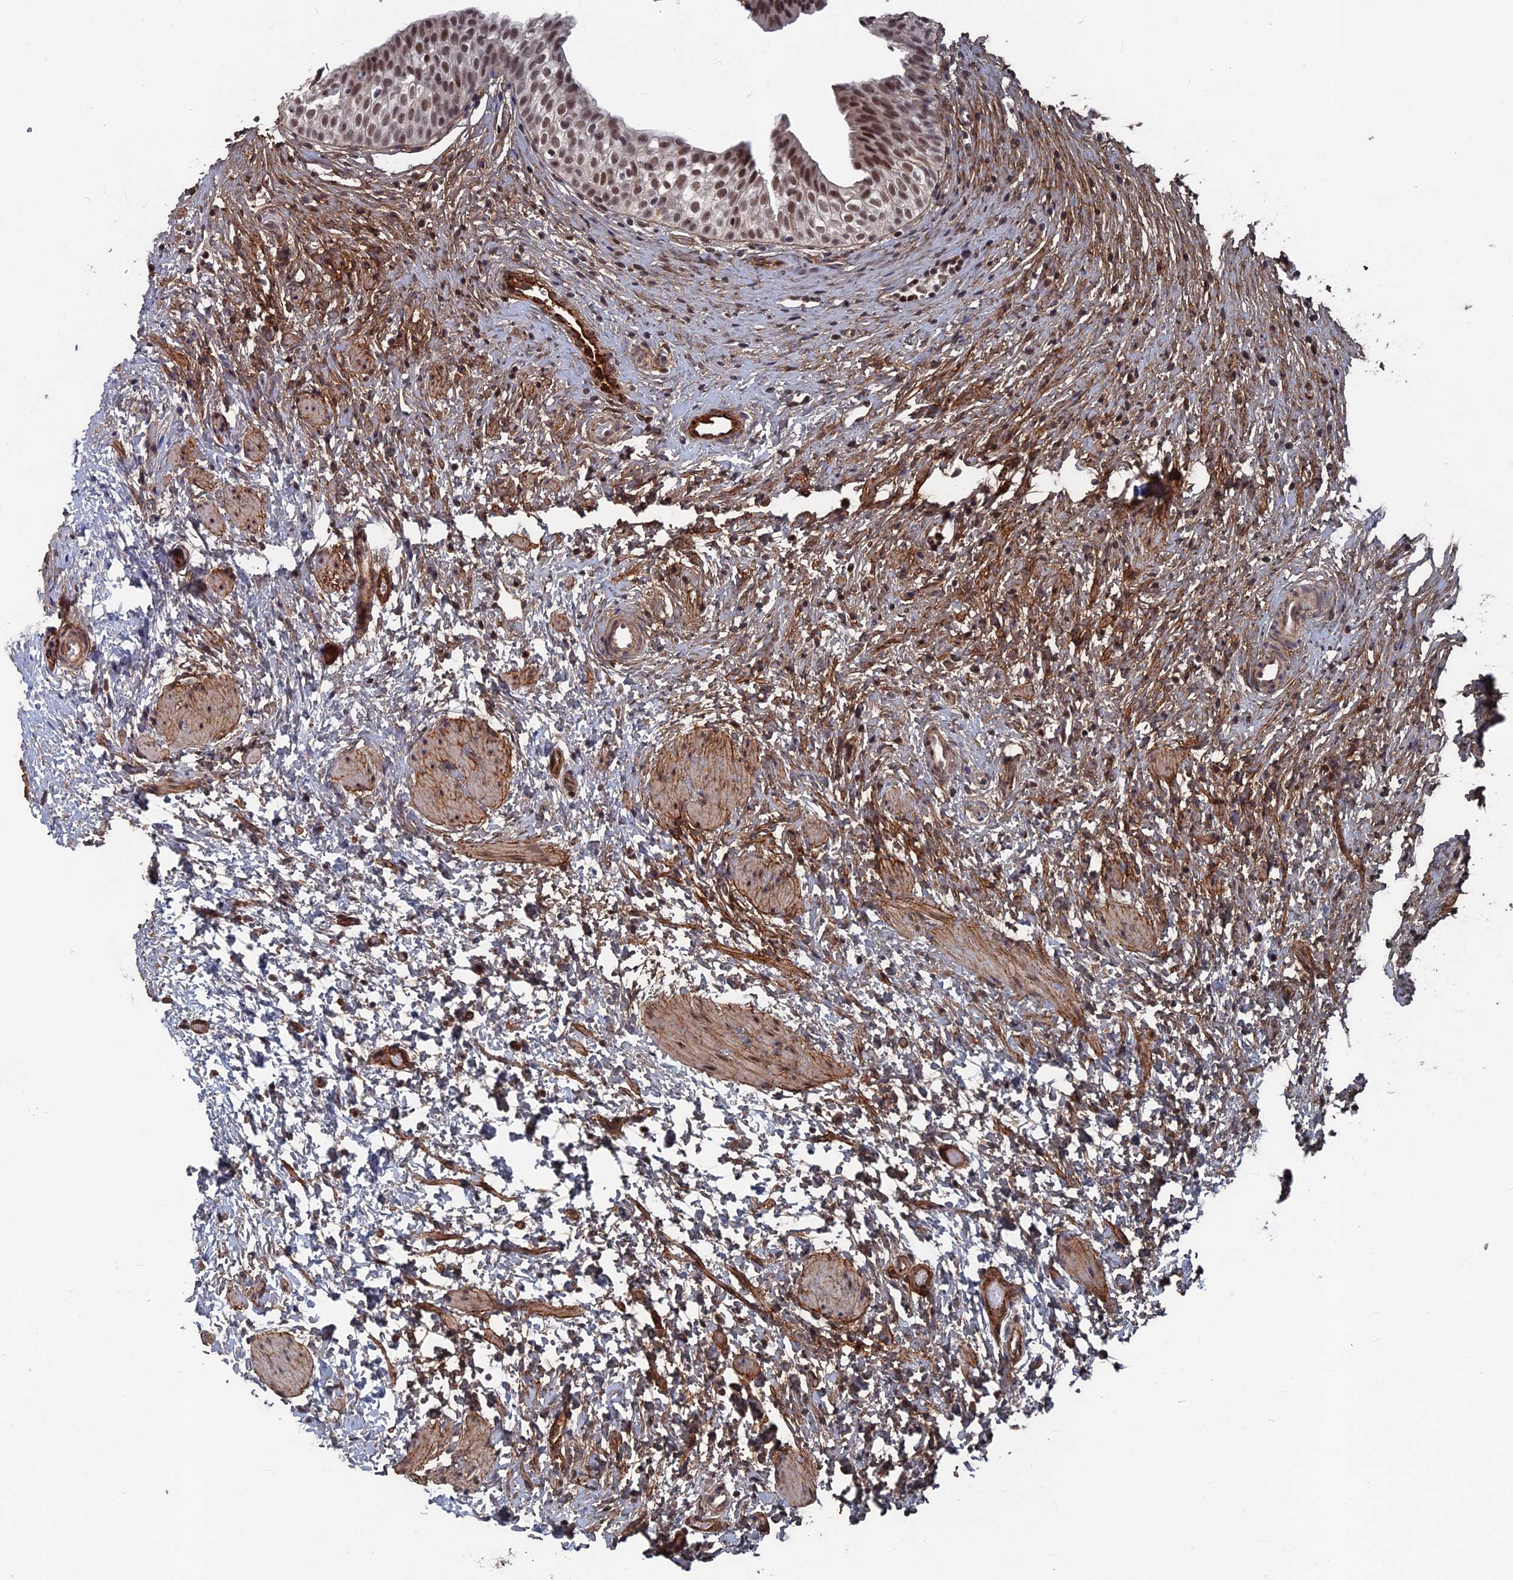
{"staining": {"intensity": "strong", "quantity": ">75%", "location": "nuclear"}, "tissue": "urinary bladder", "cell_type": "Urothelial cells", "image_type": "normal", "snomed": [{"axis": "morphology", "description": "Normal tissue, NOS"}, {"axis": "topography", "description": "Urinary bladder"}], "caption": "Protein staining by immunohistochemistry (IHC) exhibits strong nuclear staining in about >75% of urothelial cells in benign urinary bladder.", "gene": "SH3D21", "patient": {"sex": "male", "age": 1}}